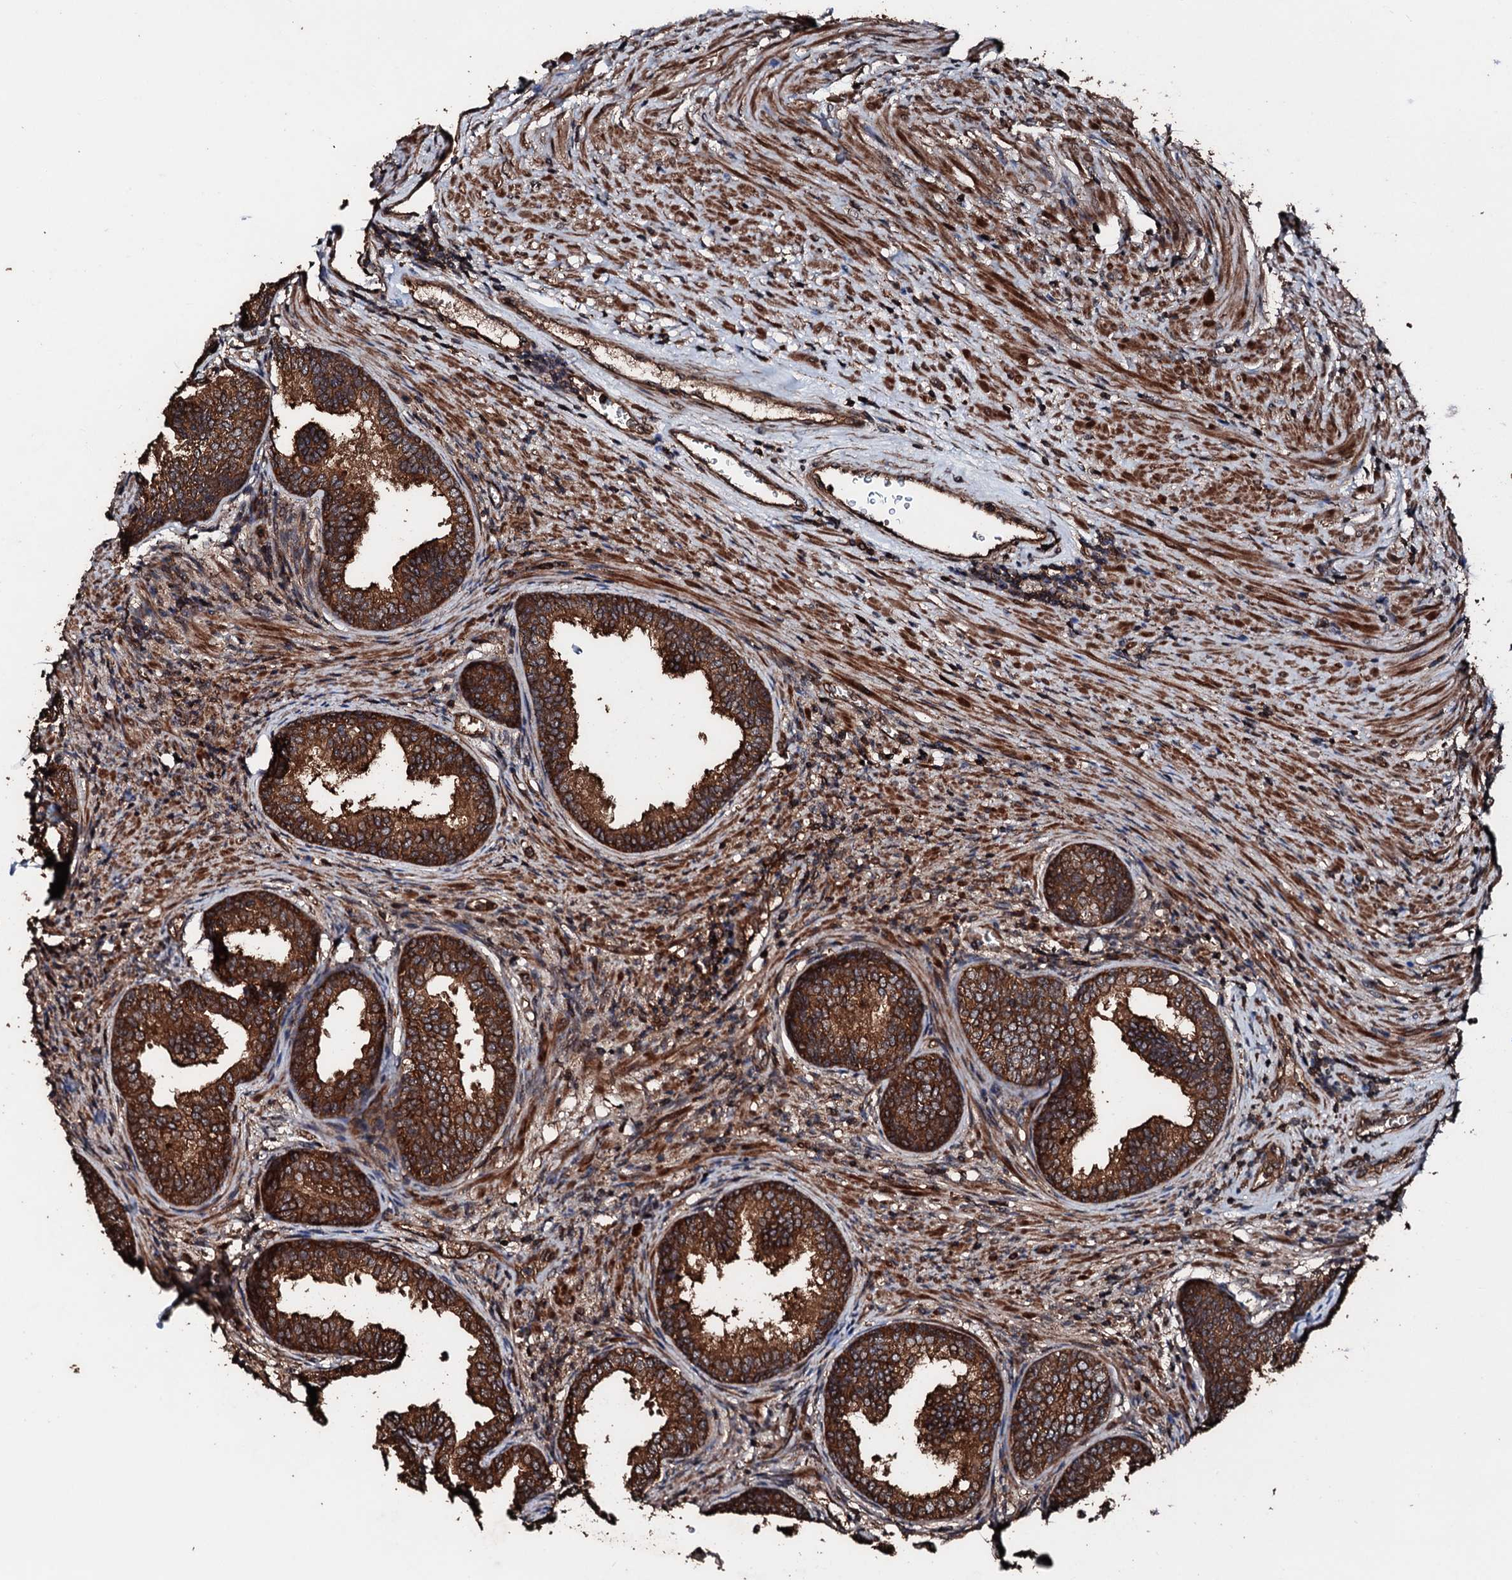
{"staining": {"intensity": "strong", "quantity": ">75%", "location": "cytoplasmic/membranous"}, "tissue": "prostate", "cell_type": "Glandular cells", "image_type": "normal", "snomed": [{"axis": "morphology", "description": "Normal tissue, NOS"}, {"axis": "topography", "description": "Prostate"}], "caption": "Prostate stained with IHC reveals strong cytoplasmic/membranous positivity in approximately >75% of glandular cells.", "gene": "KIF18A", "patient": {"sex": "male", "age": 76}}